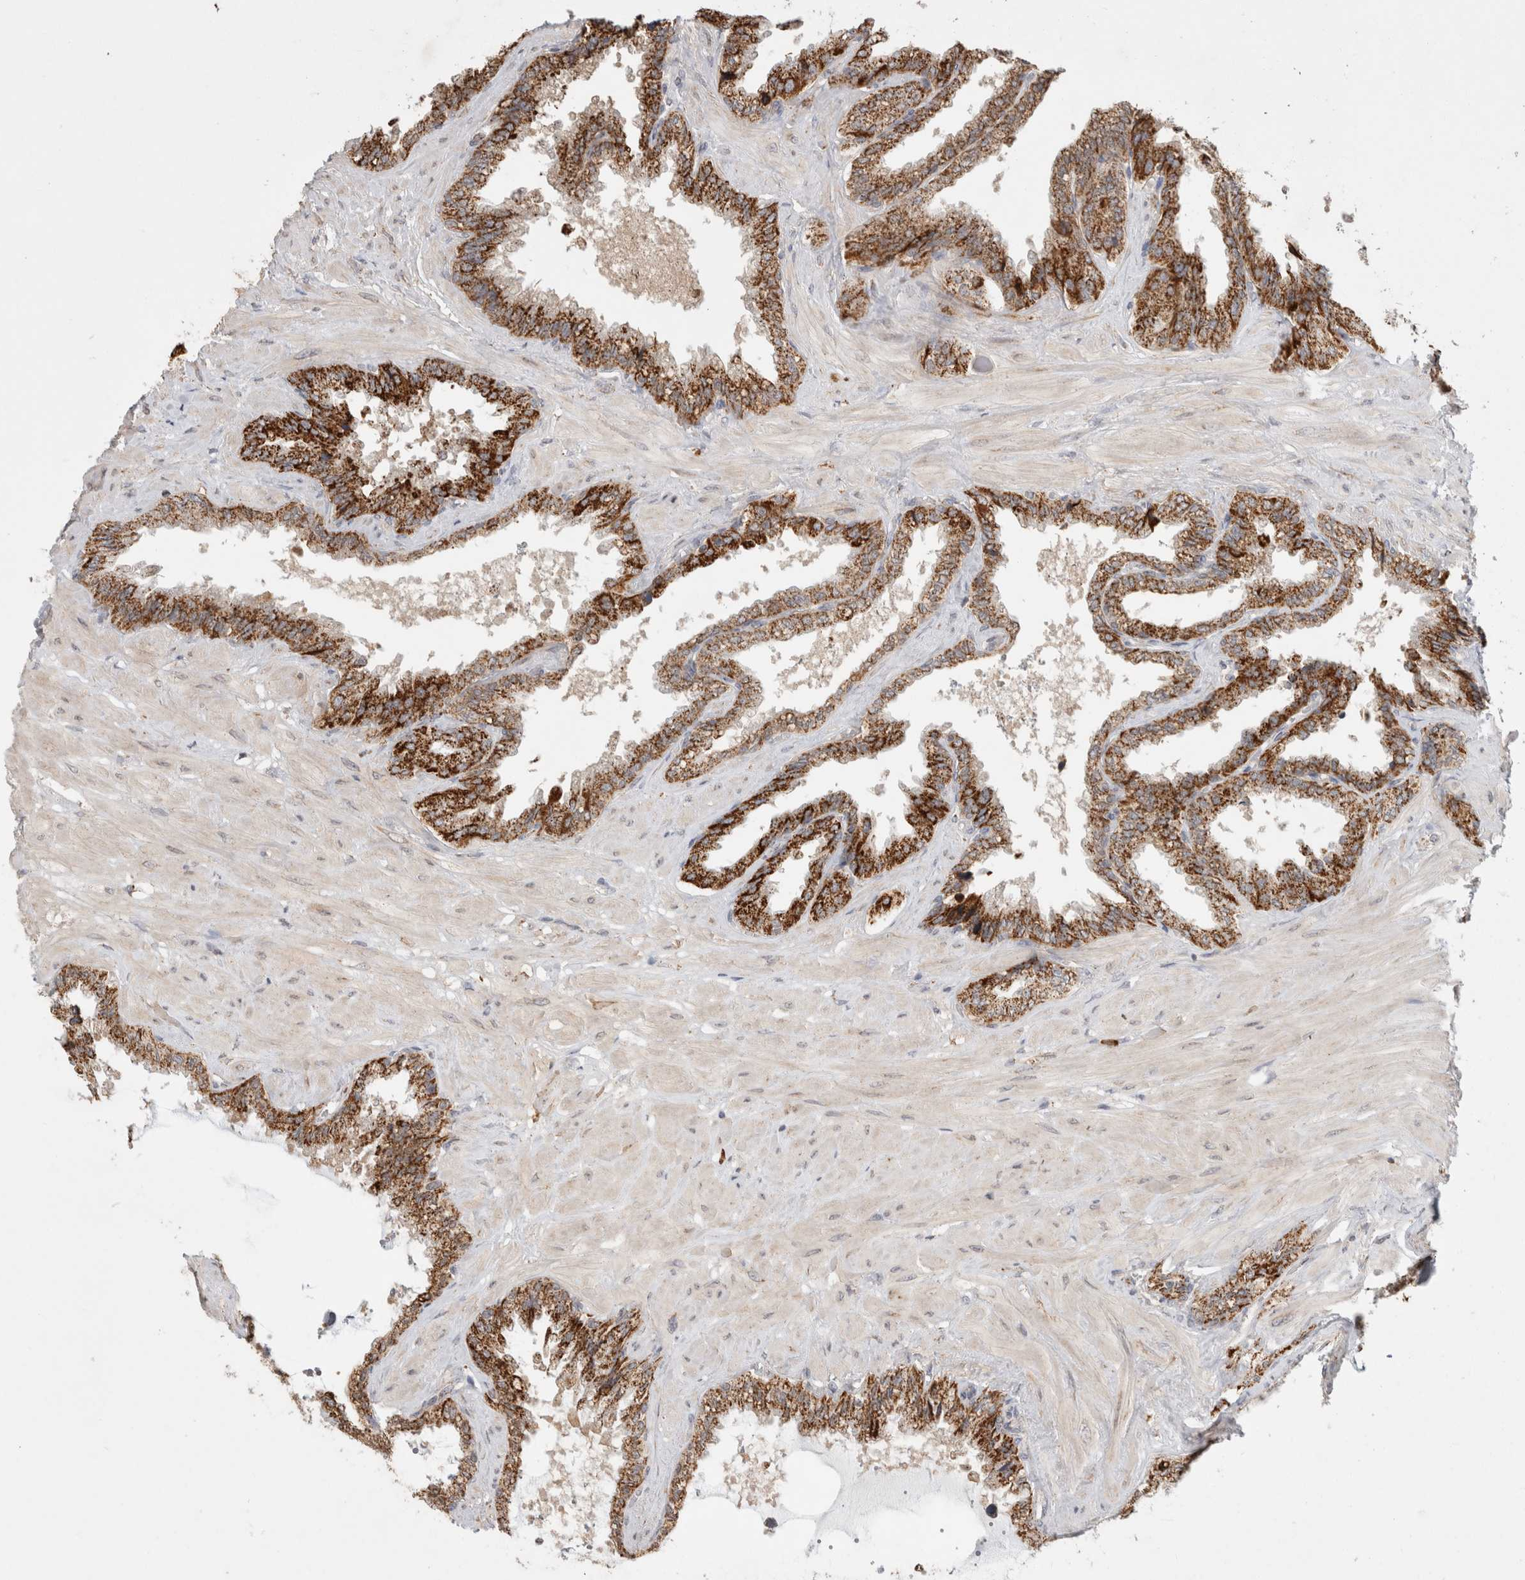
{"staining": {"intensity": "strong", "quantity": ">75%", "location": "cytoplasmic/membranous"}, "tissue": "seminal vesicle", "cell_type": "Glandular cells", "image_type": "normal", "snomed": [{"axis": "morphology", "description": "Normal tissue, NOS"}, {"axis": "topography", "description": "Seminal veicle"}], "caption": "Immunohistochemistry (IHC) photomicrograph of benign seminal vesicle: human seminal vesicle stained using IHC exhibits high levels of strong protein expression localized specifically in the cytoplasmic/membranous of glandular cells, appearing as a cytoplasmic/membranous brown color.", "gene": "HROB", "patient": {"sex": "male", "age": 46}}